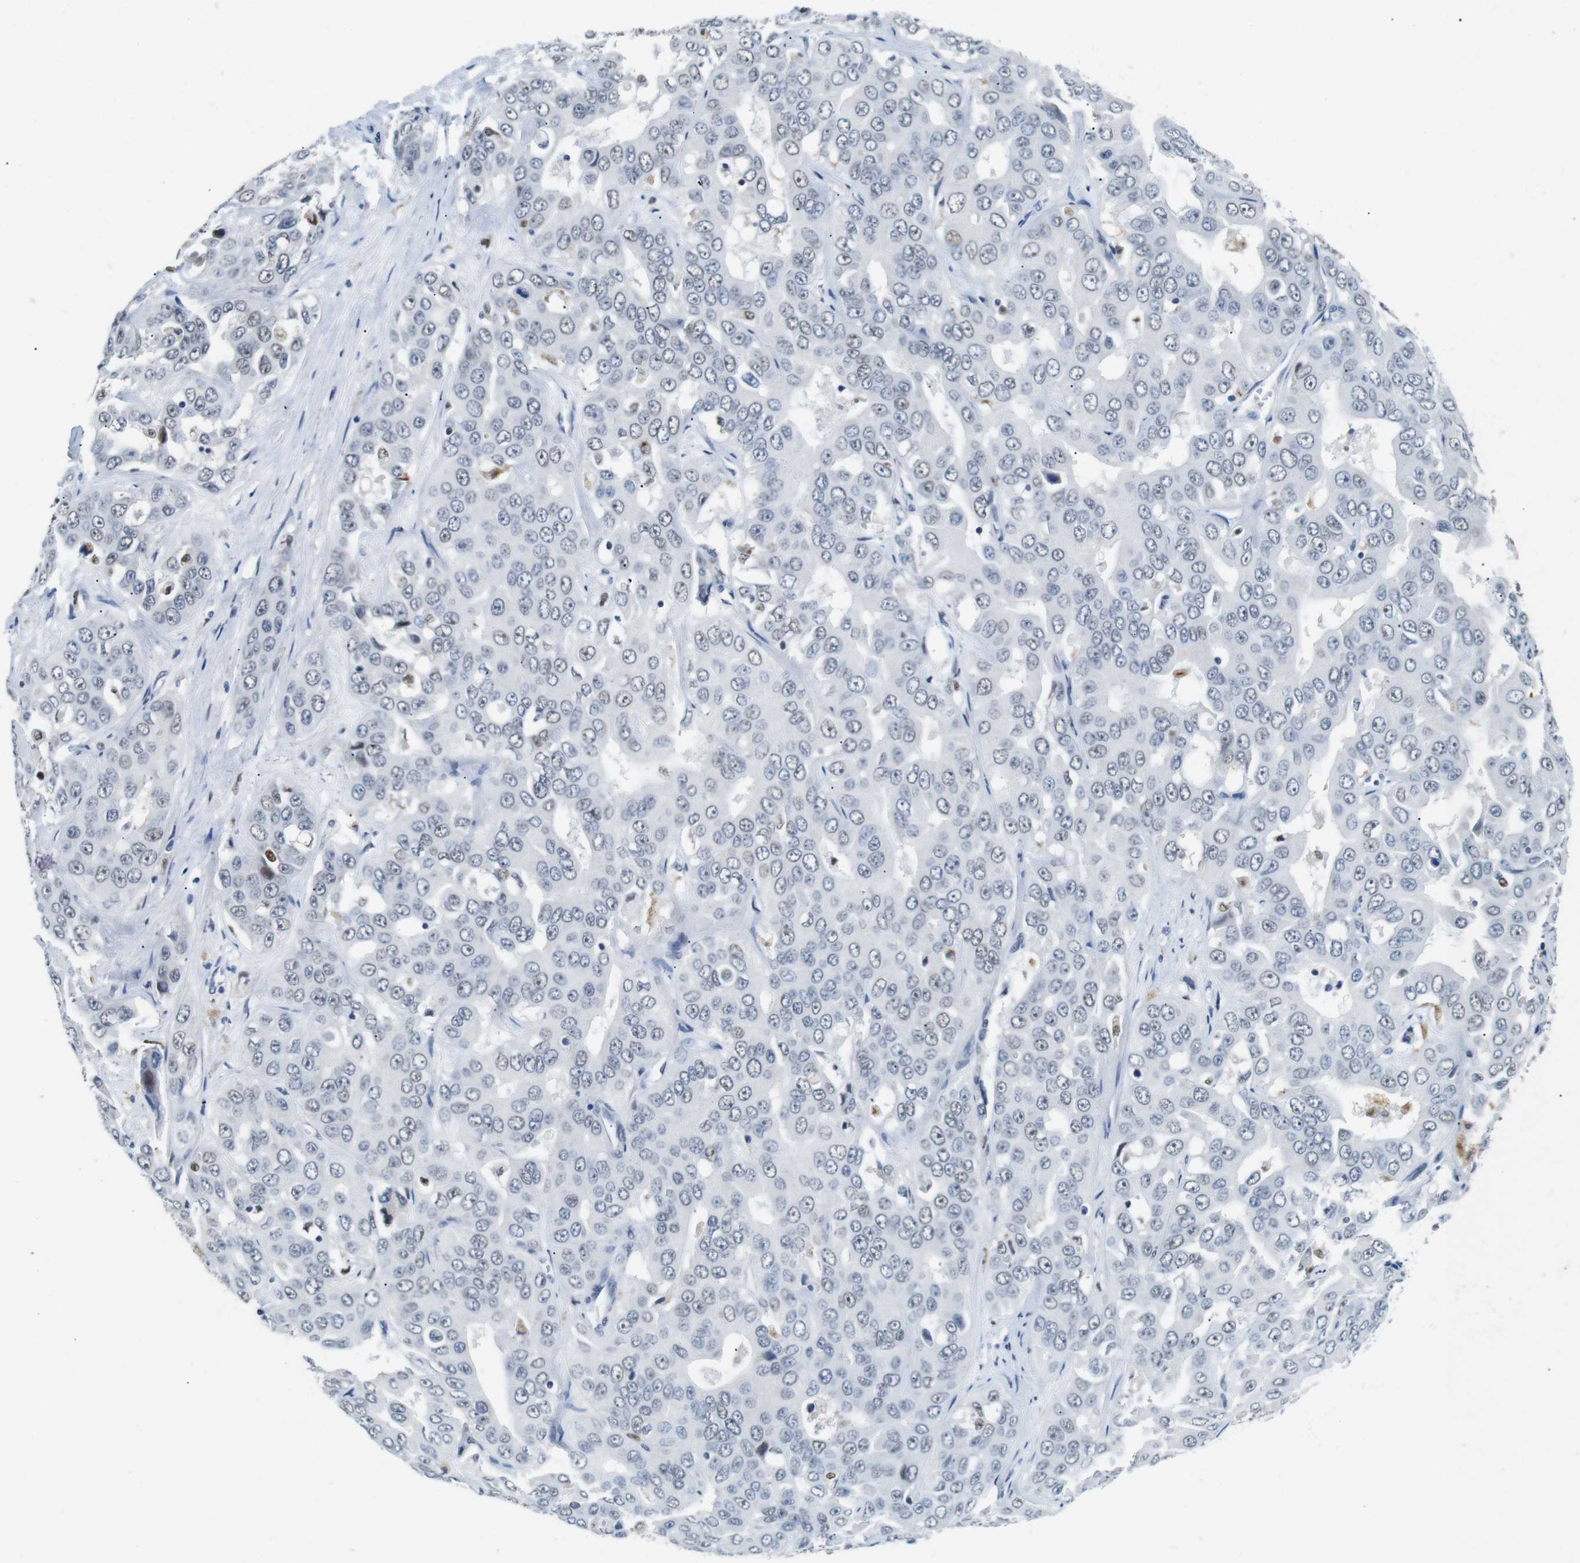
{"staining": {"intensity": "negative", "quantity": "none", "location": "none"}, "tissue": "liver cancer", "cell_type": "Tumor cells", "image_type": "cancer", "snomed": [{"axis": "morphology", "description": "Cholangiocarcinoma"}, {"axis": "topography", "description": "Liver"}], "caption": "This is an IHC micrograph of human cholangiocarcinoma (liver). There is no positivity in tumor cells.", "gene": "IRF8", "patient": {"sex": "female", "age": 52}}